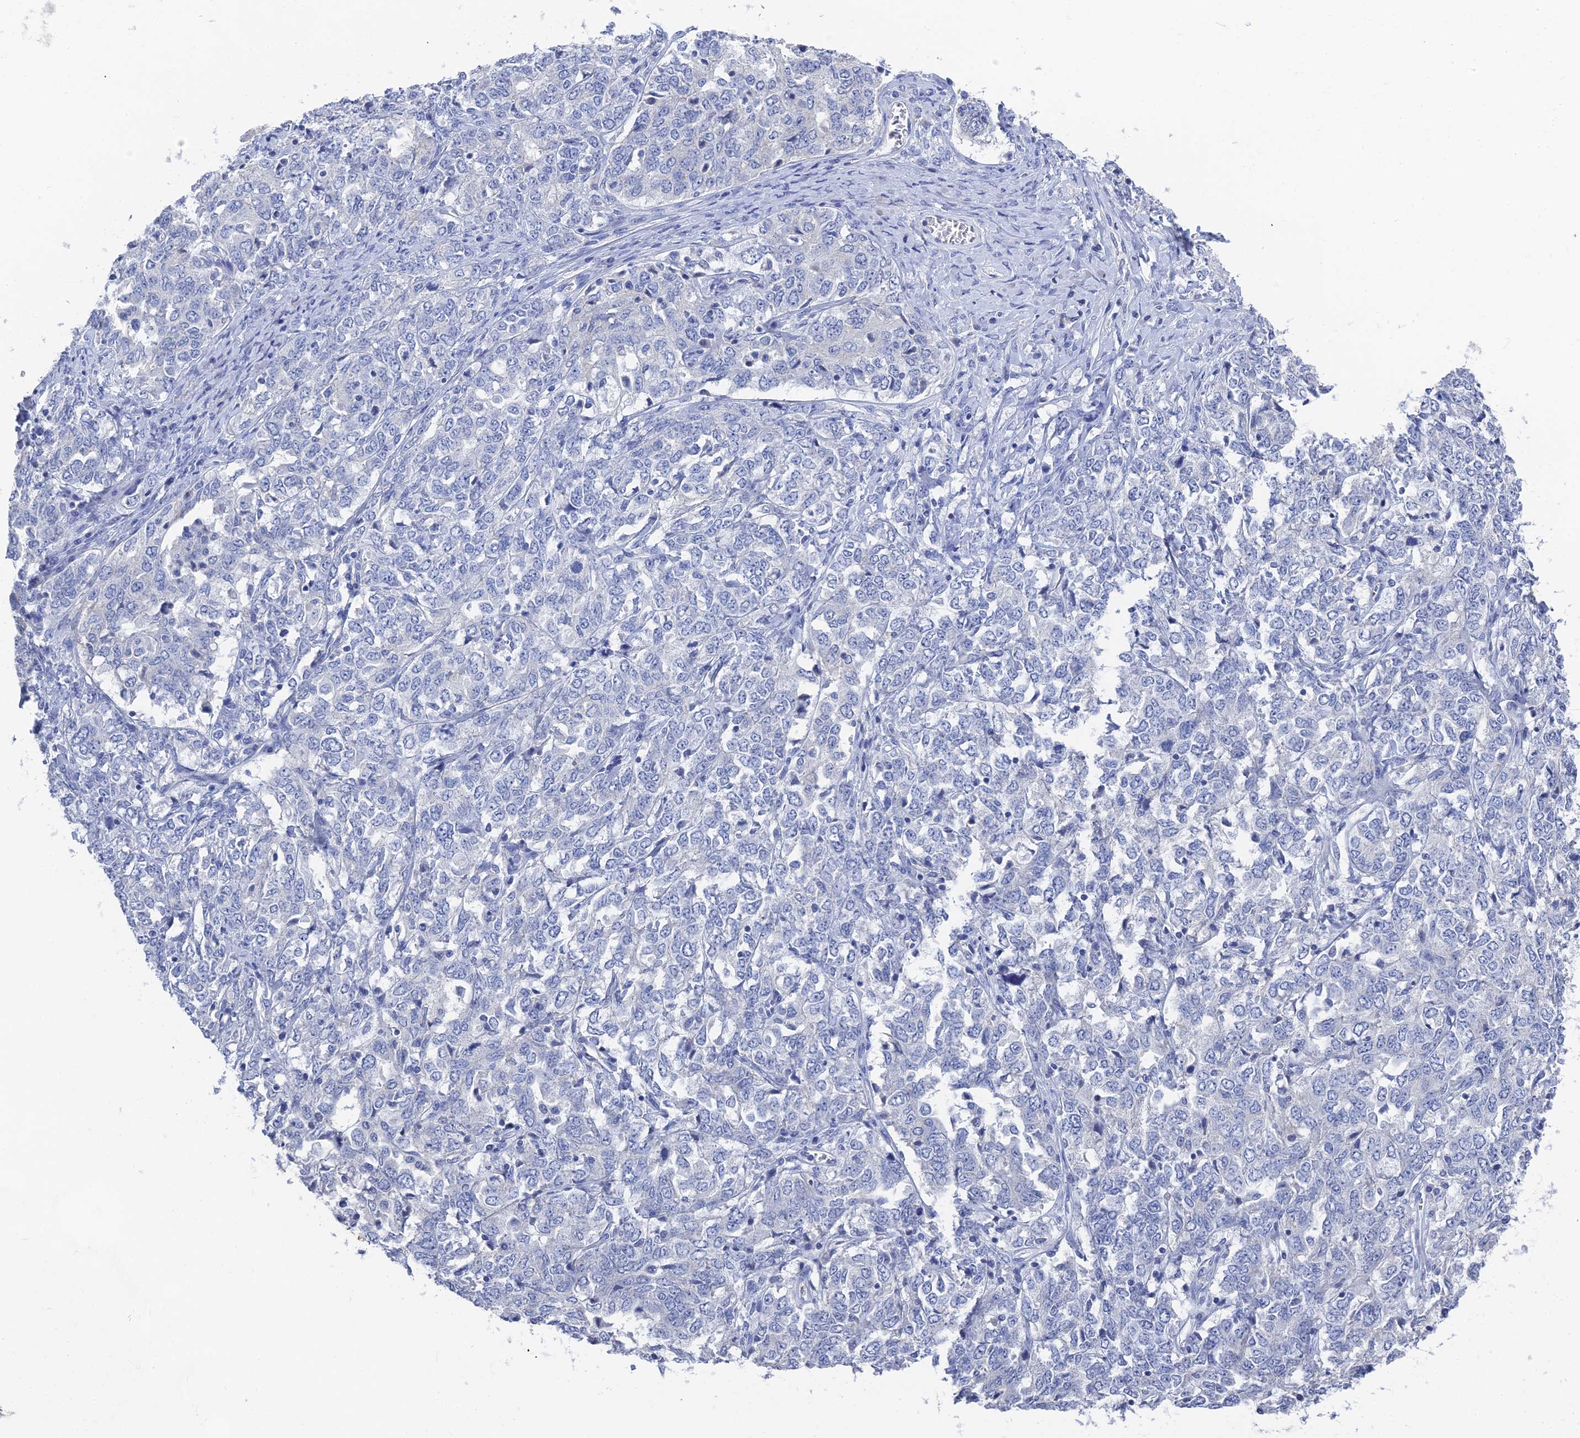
{"staining": {"intensity": "negative", "quantity": "none", "location": "none"}, "tissue": "ovarian cancer", "cell_type": "Tumor cells", "image_type": "cancer", "snomed": [{"axis": "morphology", "description": "Carcinoma, endometroid"}, {"axis": "topography", "description": "Ovary"}], "caption": "Immunohistochemical staining of human ovarian endometroid carcinoma exhibits no significant expression in tumor cells.", "gene": "GFAP", "patient": {"sex": "female", "age": 62}}